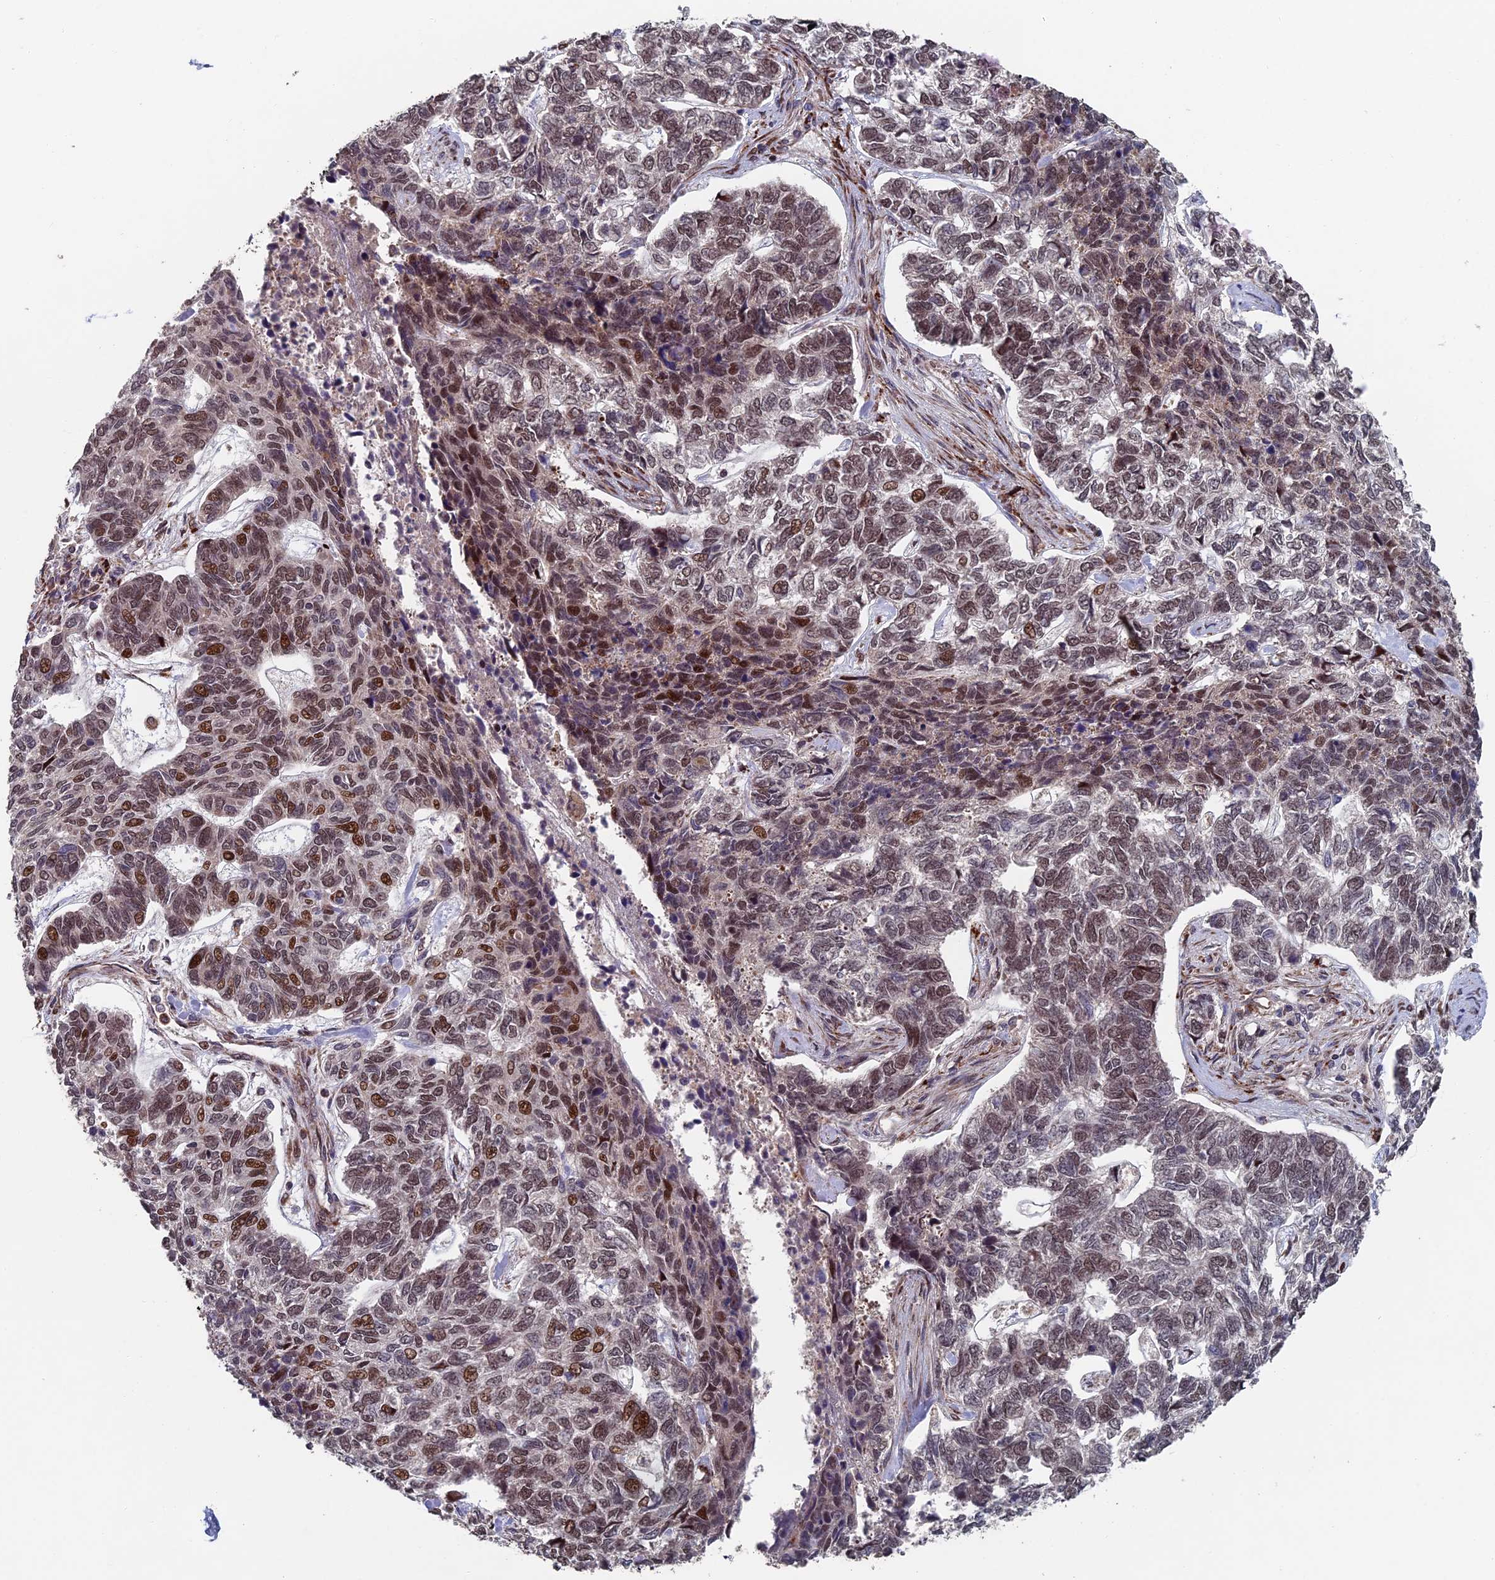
{"staining": {"intensity": "moderate", "quantity": "25%-75%", "location": "nuclear"}, "tissue": "skin cancer", "cell_type": "Tumor cells", "image_type": "cancer", "snomed": [{"axis": "morphology", "description": "Basal cell carcinoma"}, {"axis": "topography", "description": "Skin"}], "caption": "Tumor cells display medium levels of moderate nuclear positivity in about 25%-75% of cells in basal cell carcinoma (skin).", "gene": "GTF2IRD1", "patient": {"sex": "female", "age": 65}}